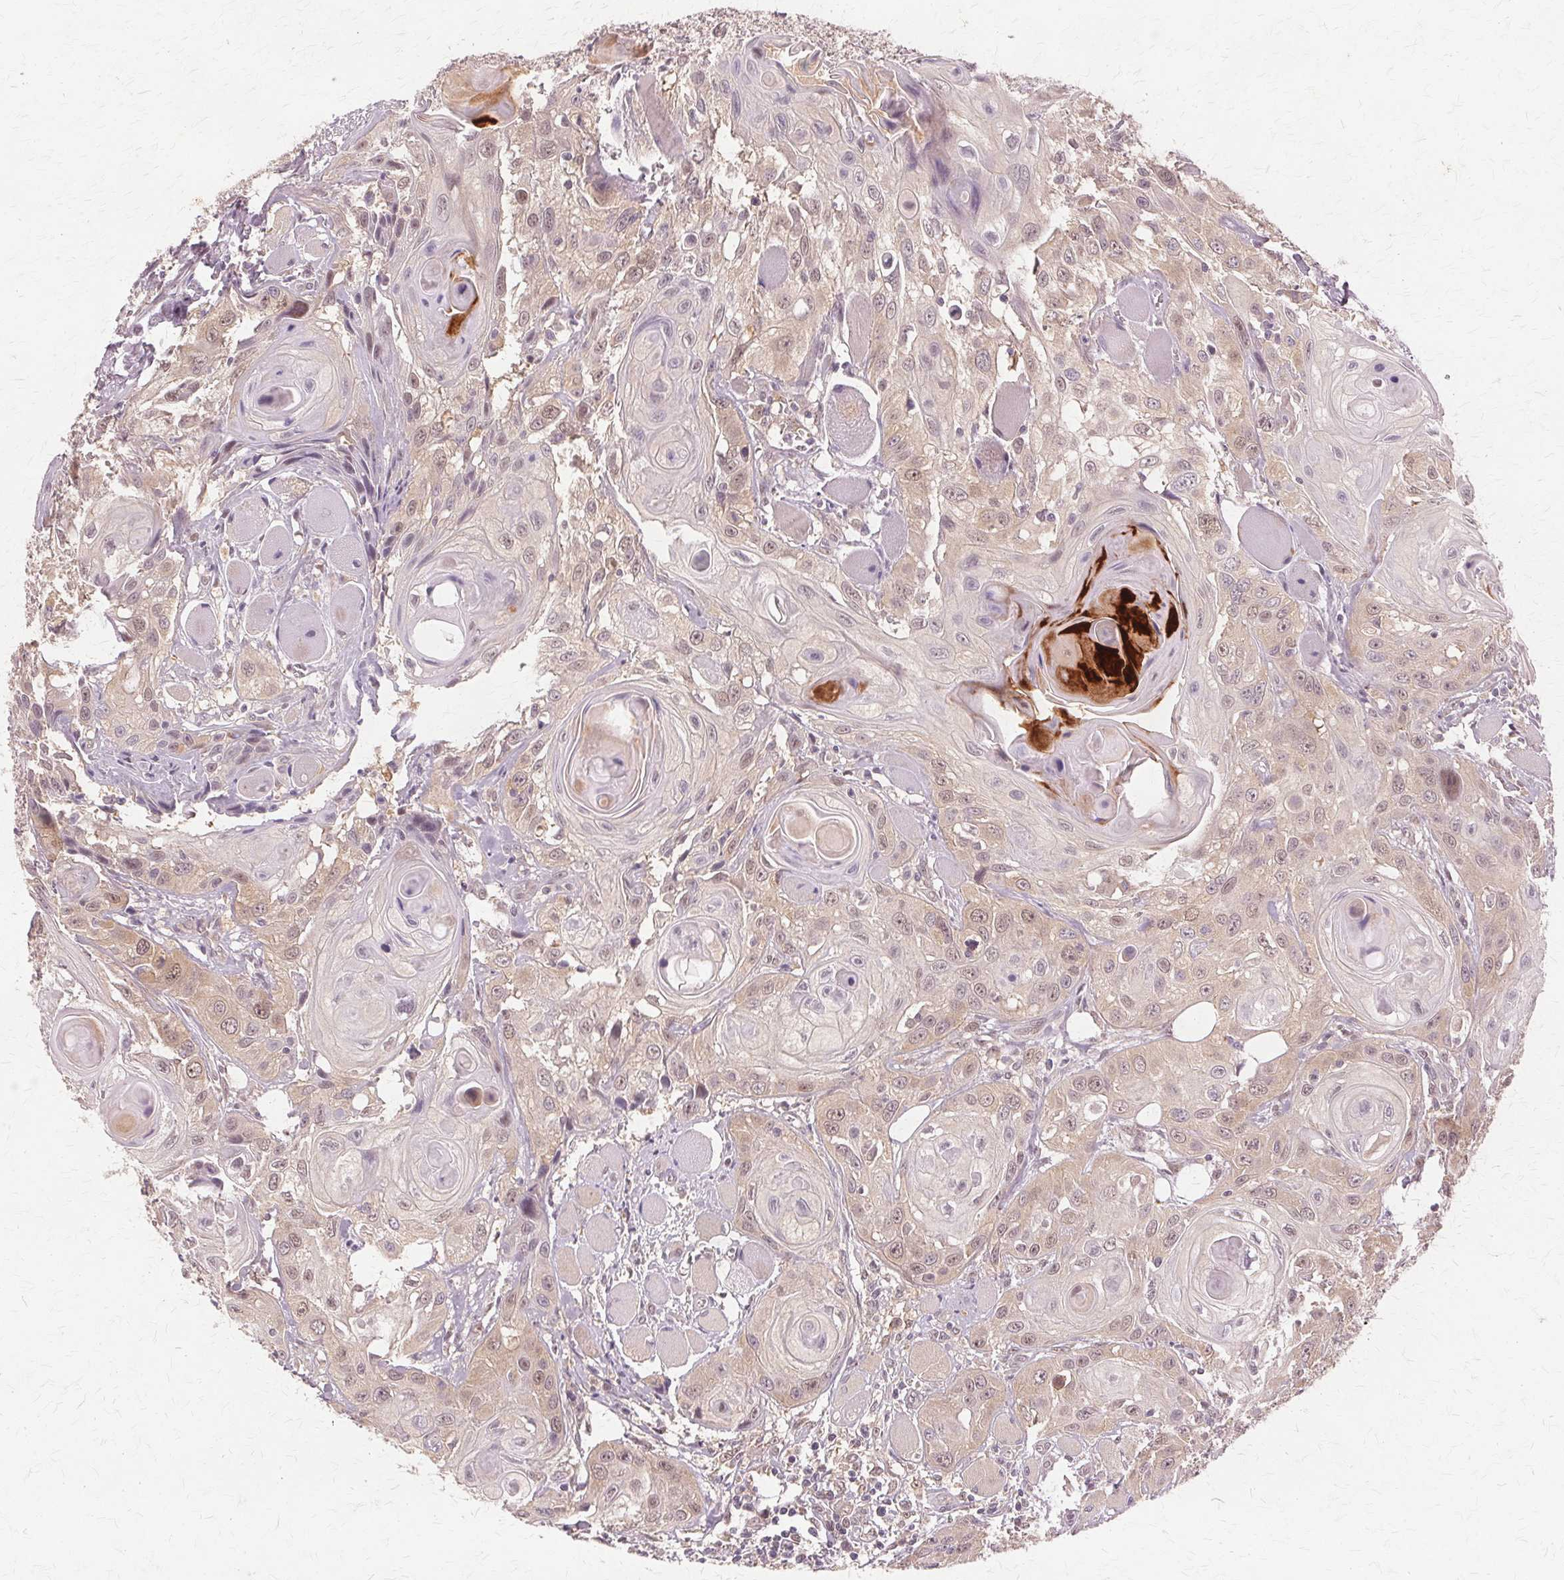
{"staining": {"intensity": "weak", "quantity": "25%-75%", "location": "nuclear"}, "tissue": "head and neck cancer", "cell_type": "Tumor cells", "image_type": "cancer", "snomed": [{"axis": "morphology", "description": "Squamous cell carcinoma, NOS"}, {"axis": "topography", "description": "Oral tissue"}, {"axis": "topography", "description": "Head-Neck"}], "caption": "Tumor cells show low levels of weak nuclear staining in about 25%-75% of cells in human head and neck cancer (squamous cell carcinoma).", "gene": "PRMT5", "patient": {"sex": "male", "age": 58}}